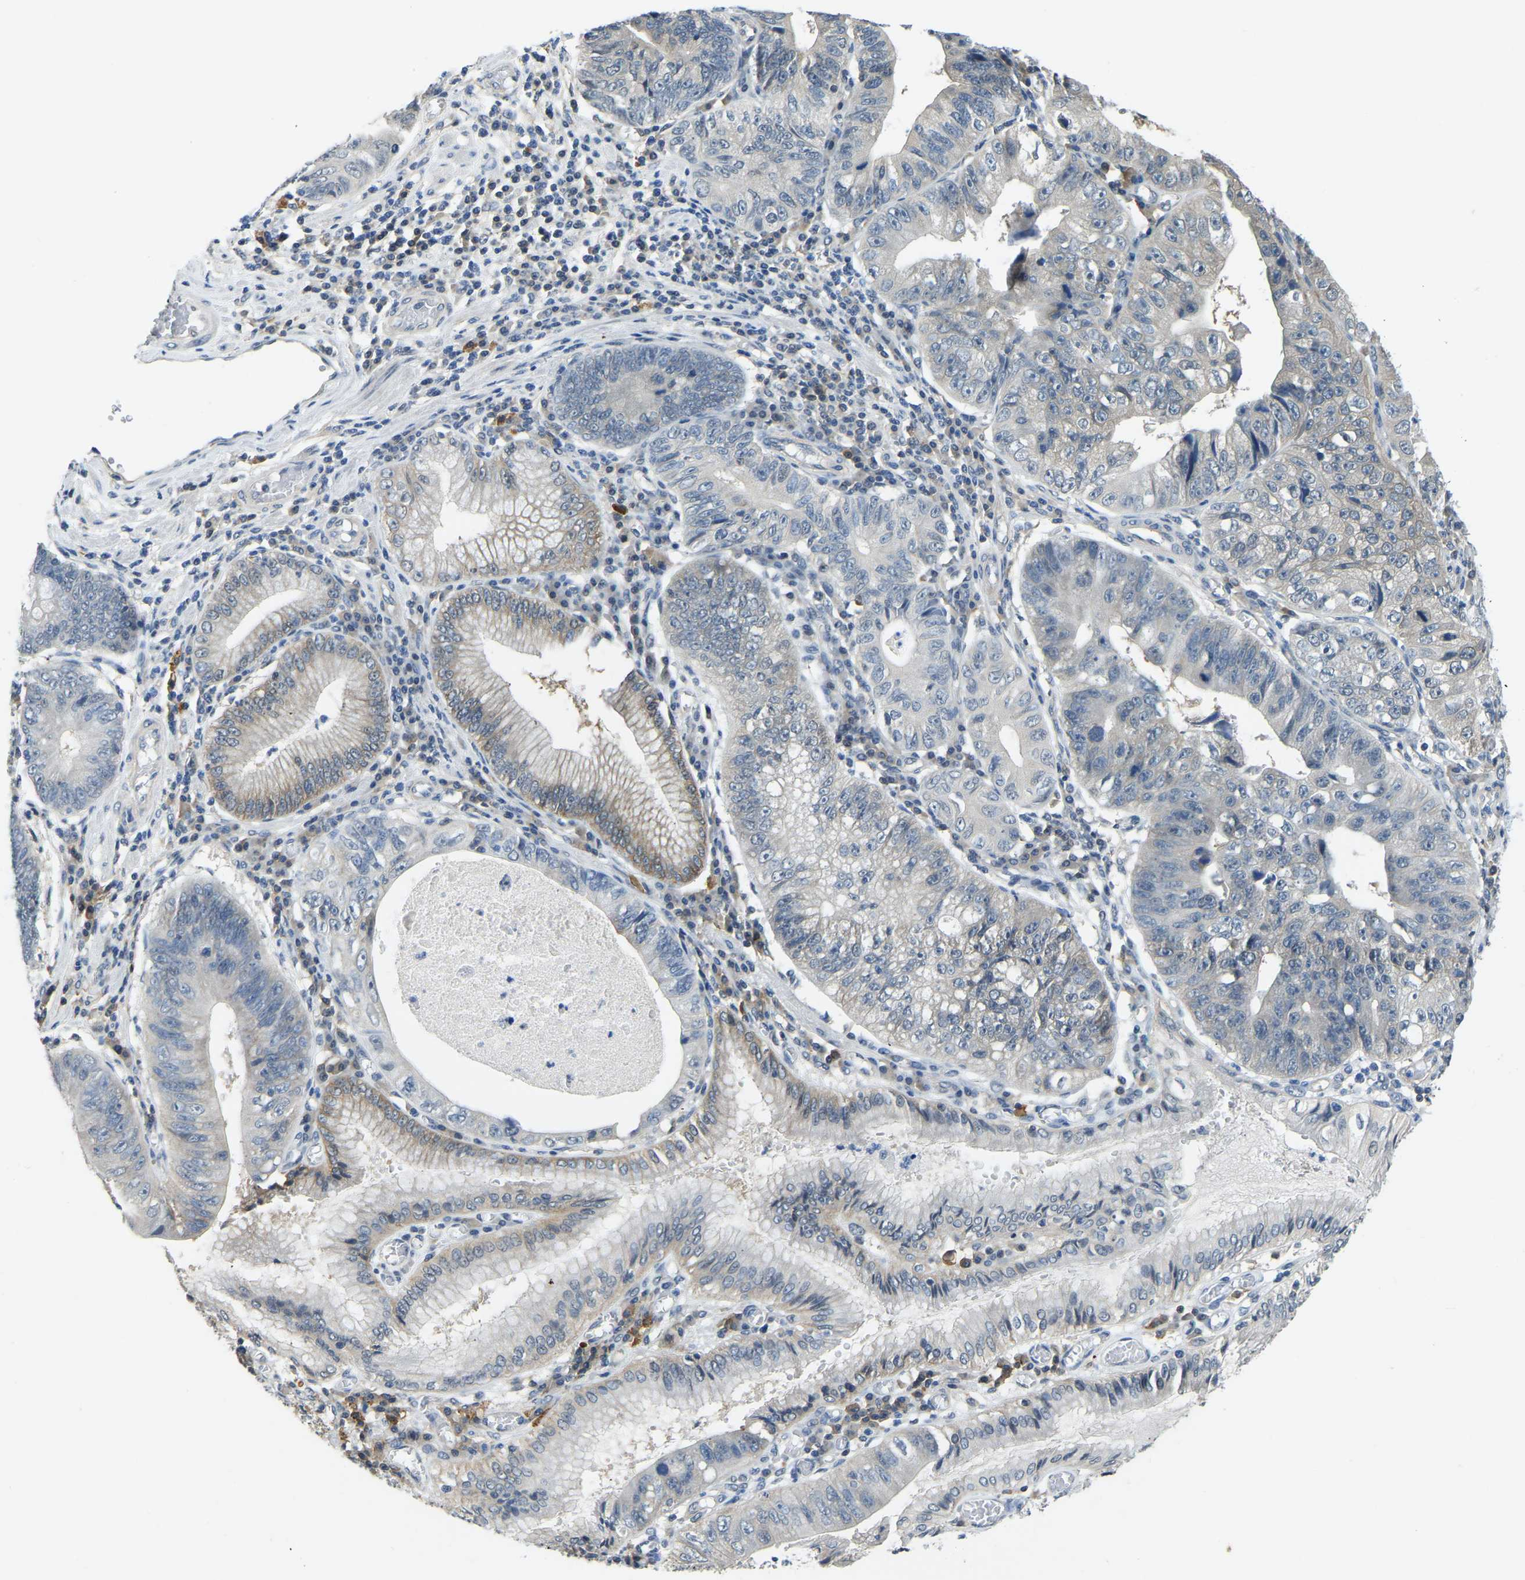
{"staining": {"intensity": "weak", "quantity": "<25%", "location": "cytoplasmic/membranous"}, "tissue": "stomach cancer", "cell_type": "Tumor cells", "image_type": "cancer", "snomed": [{"axis": "morphology", "description": "Adenocarcinoma, NOS"}, {"axis": "topography", "description": "Stomach"}], "caption": "The photomicrograph displays no staining of tumor cells in adenocarcinoma (stomach).", "gene": "AHNAK", "patient": {"sex": "male", "age": 59}}